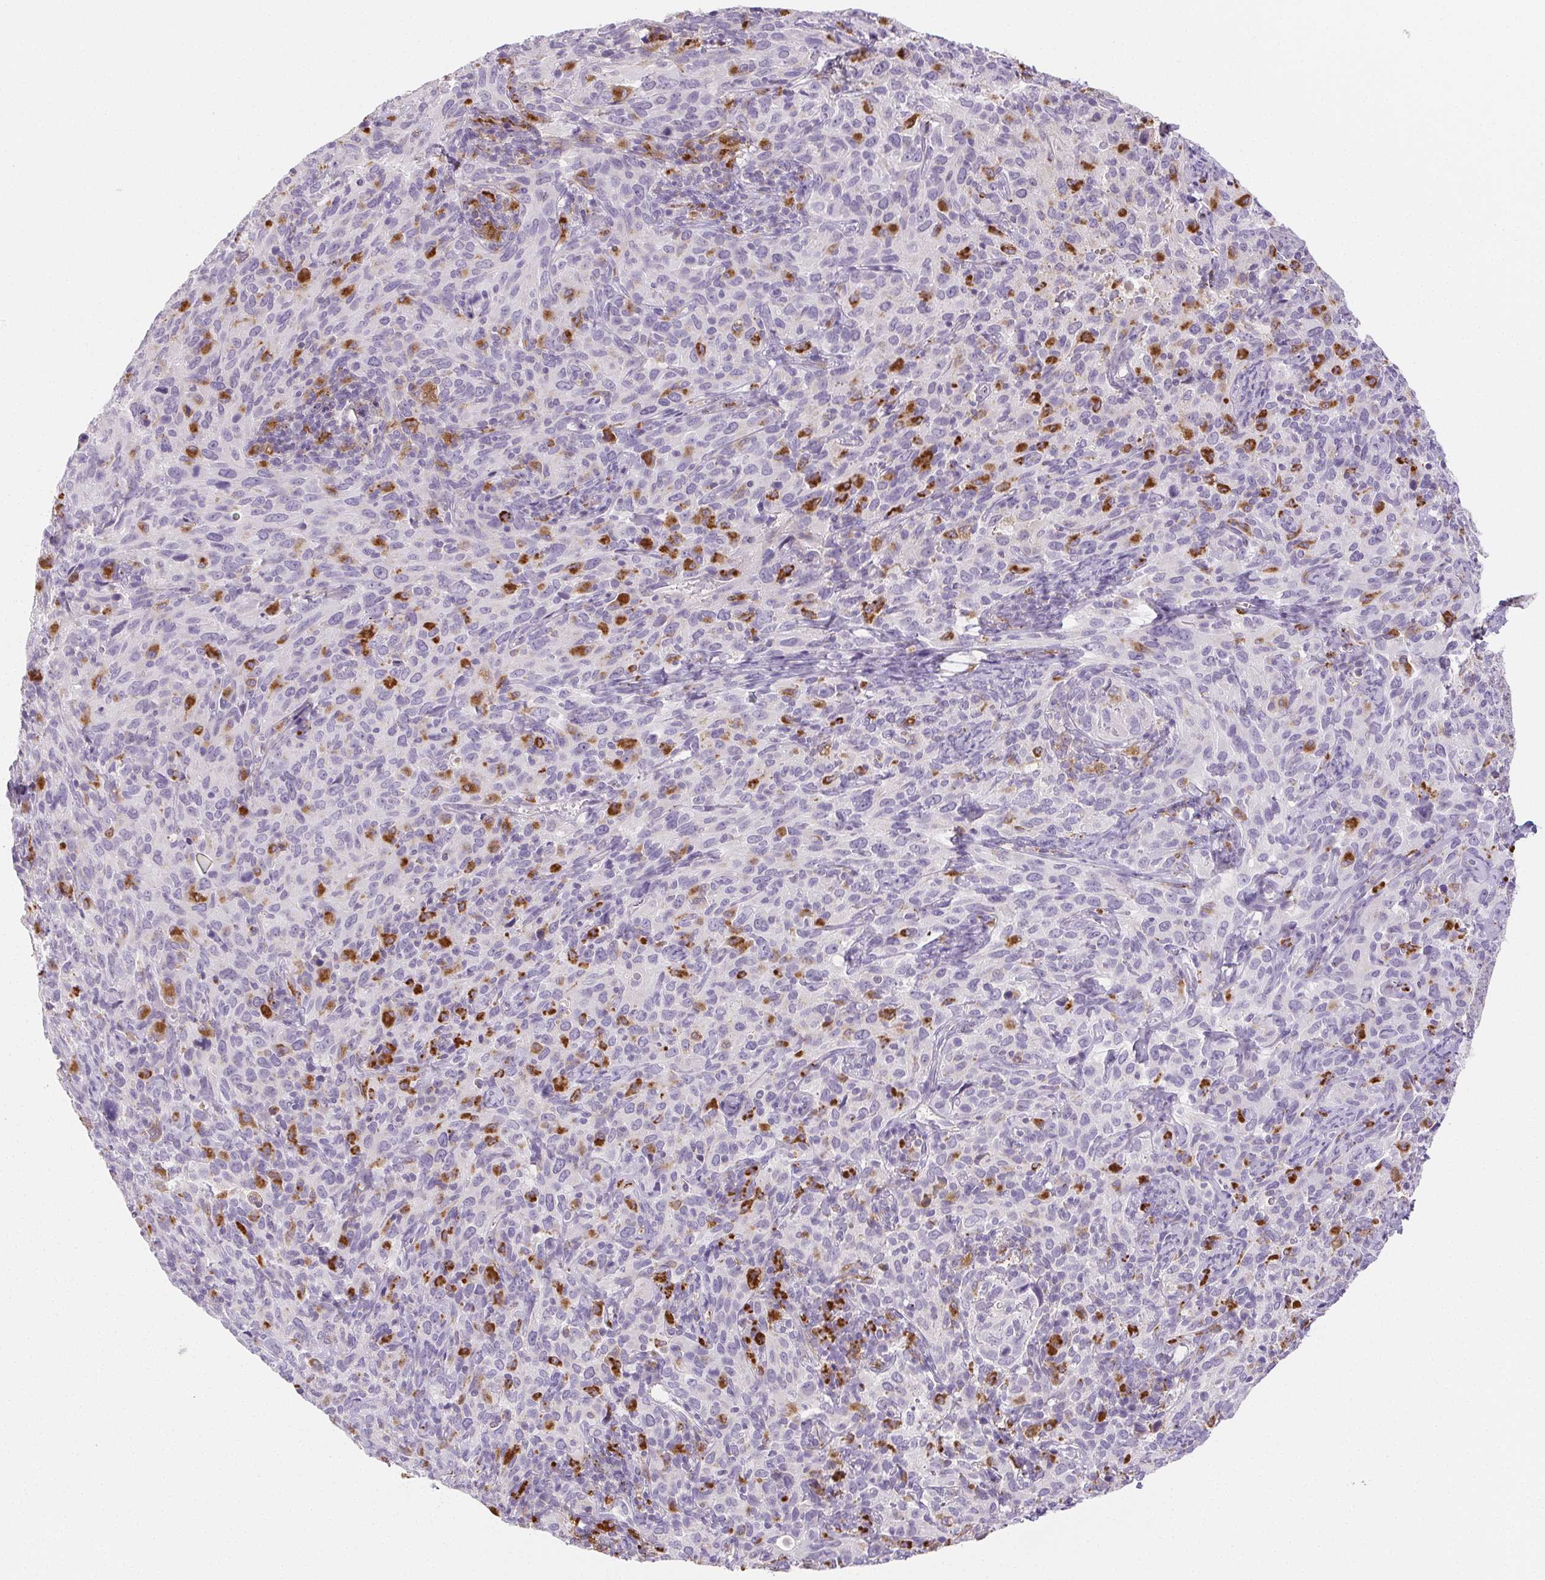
{"staining": {"intensity": "negative", "quantity": "none", "location": "none"}, "tissue": "cervical cancer", "cell_type": "Tumor cells", "image_type": "cancer", "snomed": [{"axis": "morphology", "description": "Squamous cell carcinoma, NOS"}, {"axis": "topography", "description": "Cervix"}], "caption": "Tumor cells show no significant protein expression in cervical cancer (squamous cell carcinoma).", "gene": "LIPA", "patient": {"sex": "female", "age": 51}}